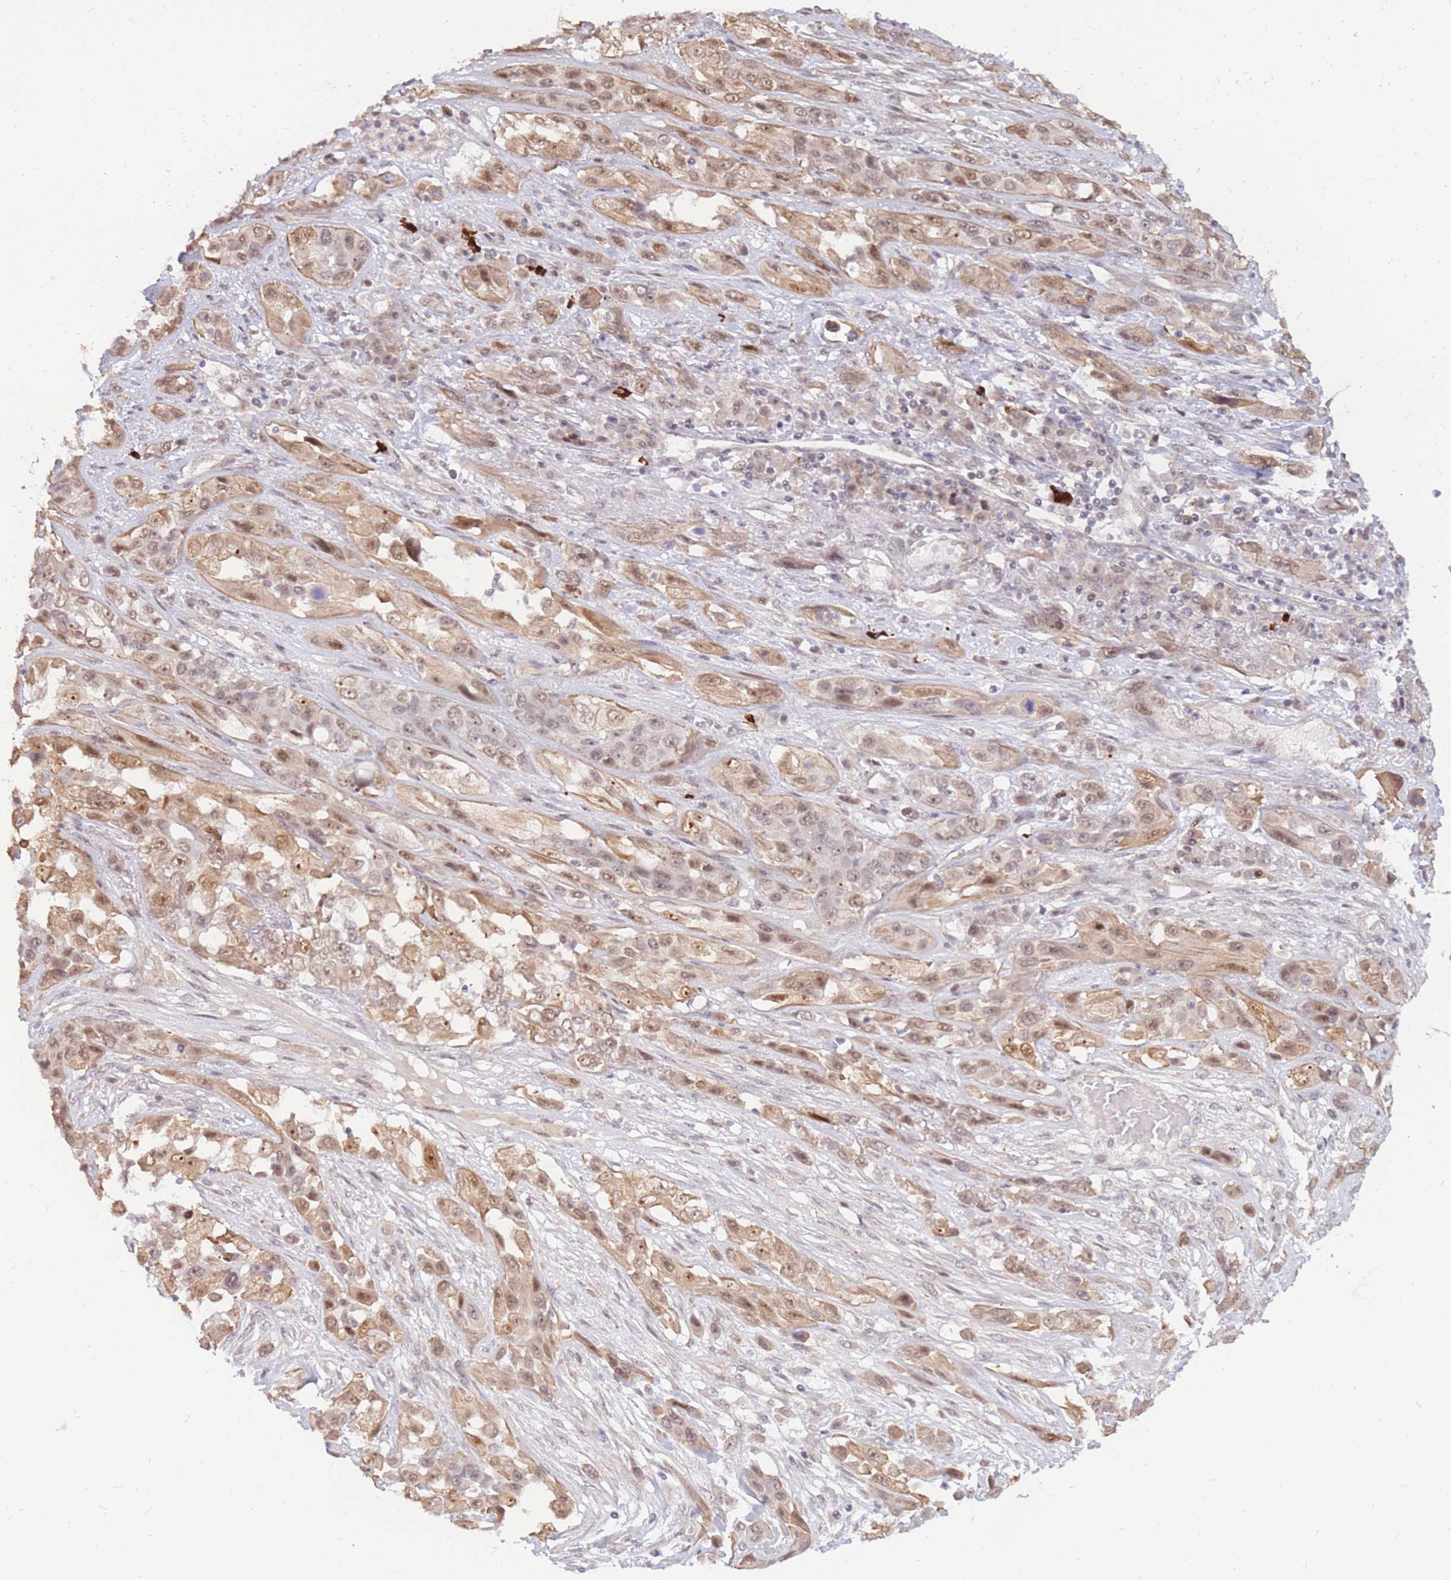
{"staining": {"intensity": "moderate", "quantity": ">75%", "location": "cytoplasmic/membranous,nuclear"}, "tissue": "lung cancer", "cell_type": "Tumor cells", "image_type": "cancer", "snomed": [{"axis": "morphology", "description": "Squamous cell carcinoma, NOS"}, {"axis": "topography", "description": "Lung"}], "caption": "High-magnification brightfield microscopy of lung squamous cell carcinoma stained with DAB (3,3'-diaminobenzidine) (brown) and counterstained with hematoxylin (blue). tumor cells exhibit moderate cytoplasmic/membranous and nuclear expression is appreciated in about>75% of cells. Using DAB (3,3'-diaminobenzidine) (brown) and hematoxylin (blue) stains, captured at high magnification using brightfield microscopy.", "gene": "ERICH6B", "patient": {"sex": "female", "age": 70}}